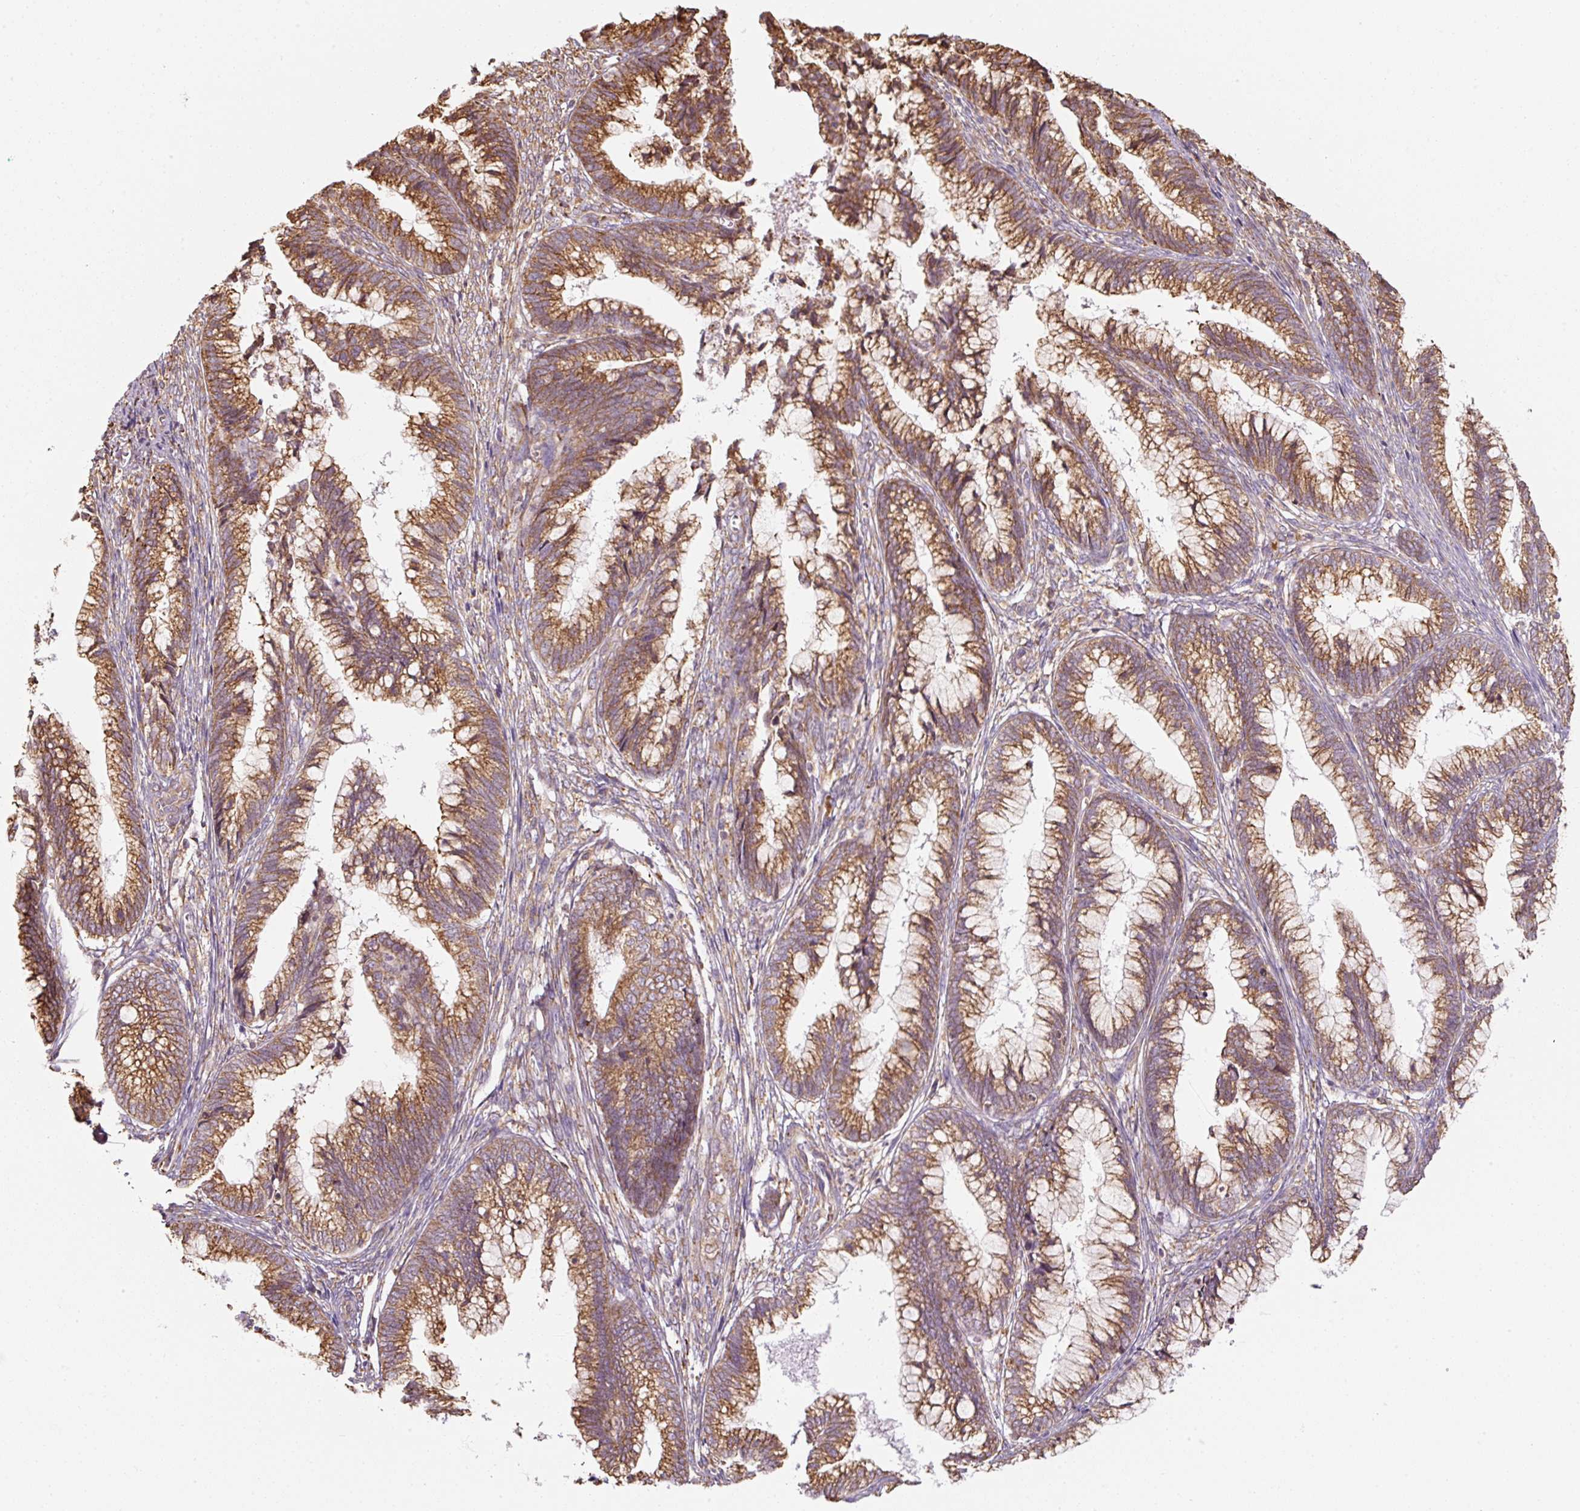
{"staining": {"intensity": "moderate", "quantity": ">75%", "location": "cytoplasmic/membranous"}, "tissue": "cervical cancer", "cell_type": "Tumor cells", "image_type": "cancer", "snomed": [{"axis": "morphology", "description": "Adenocarcinoma, NOS"}, {"axis": "topography", "description": "Cervix"}], "caption": "Cervical adenocarcinoma stained with DAB (3,3'-diaminobenzidine) IHC displays medium levels of moderate cytoplasmic/membranous positivity in approximately >75% of tumor cells.", "gene": "PRKCSH", "patient": {"sex": "female", "age": 44}}